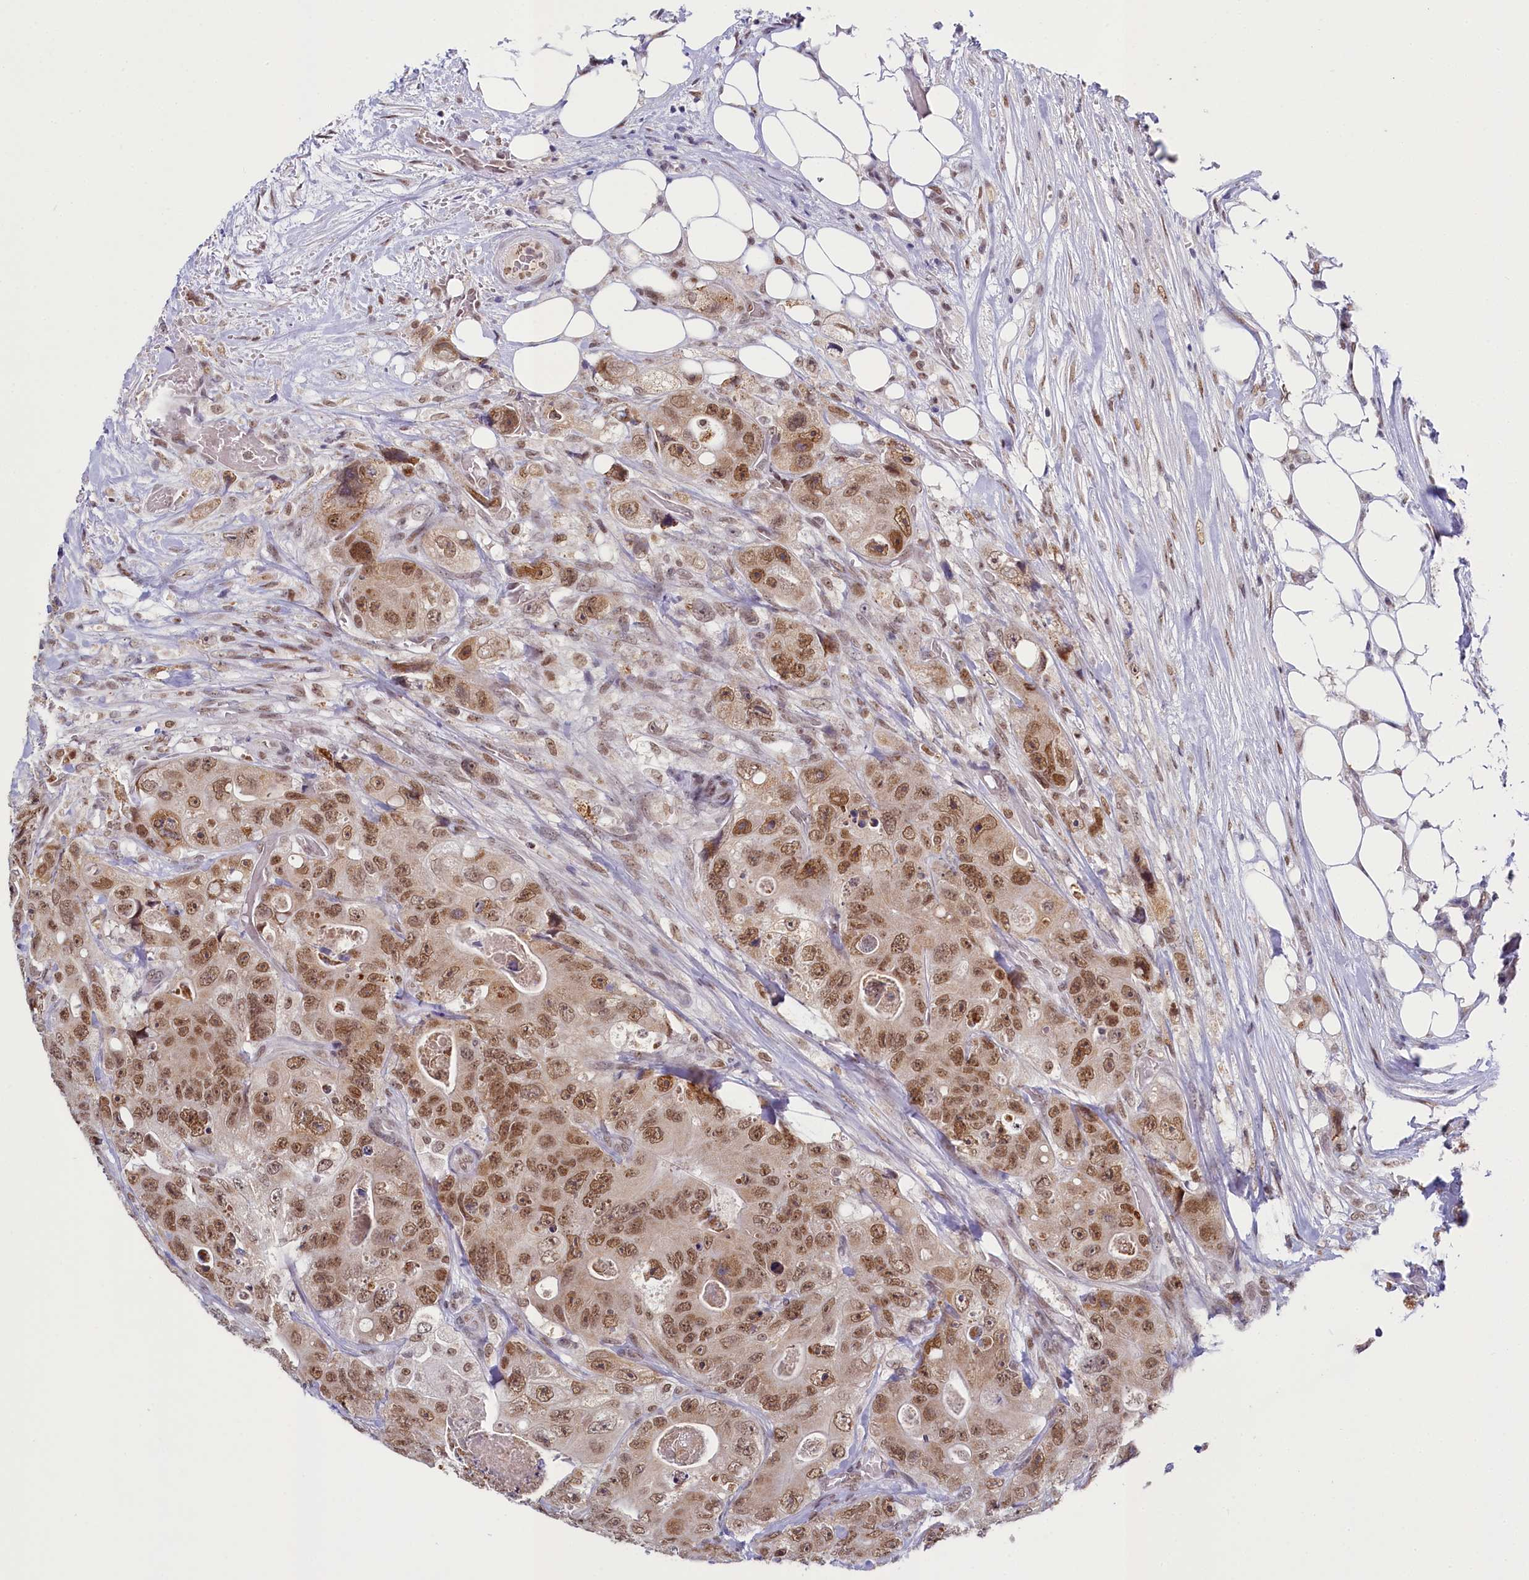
{"staining": {"intensity": "moderate", "quantity": ">75%", "location": "nuclear"}, "tissue": "colorectal cancer", "cell_type": "Tumor cells", "image_type": "cancer", "snomed": [{"axis": "morphology", "description": "Adenocarcinoma, NOS"}, {"axis": "topography", "description": "Colon"}], "caption": "Immunohistochemical staining of human adenocarcinoma (colorectal) demonstrates moderate nuclear protein positivity in about >75% of tumor cells.", "gene": "PPHLN1", "patient": {"sex": "female", "age": 46}}